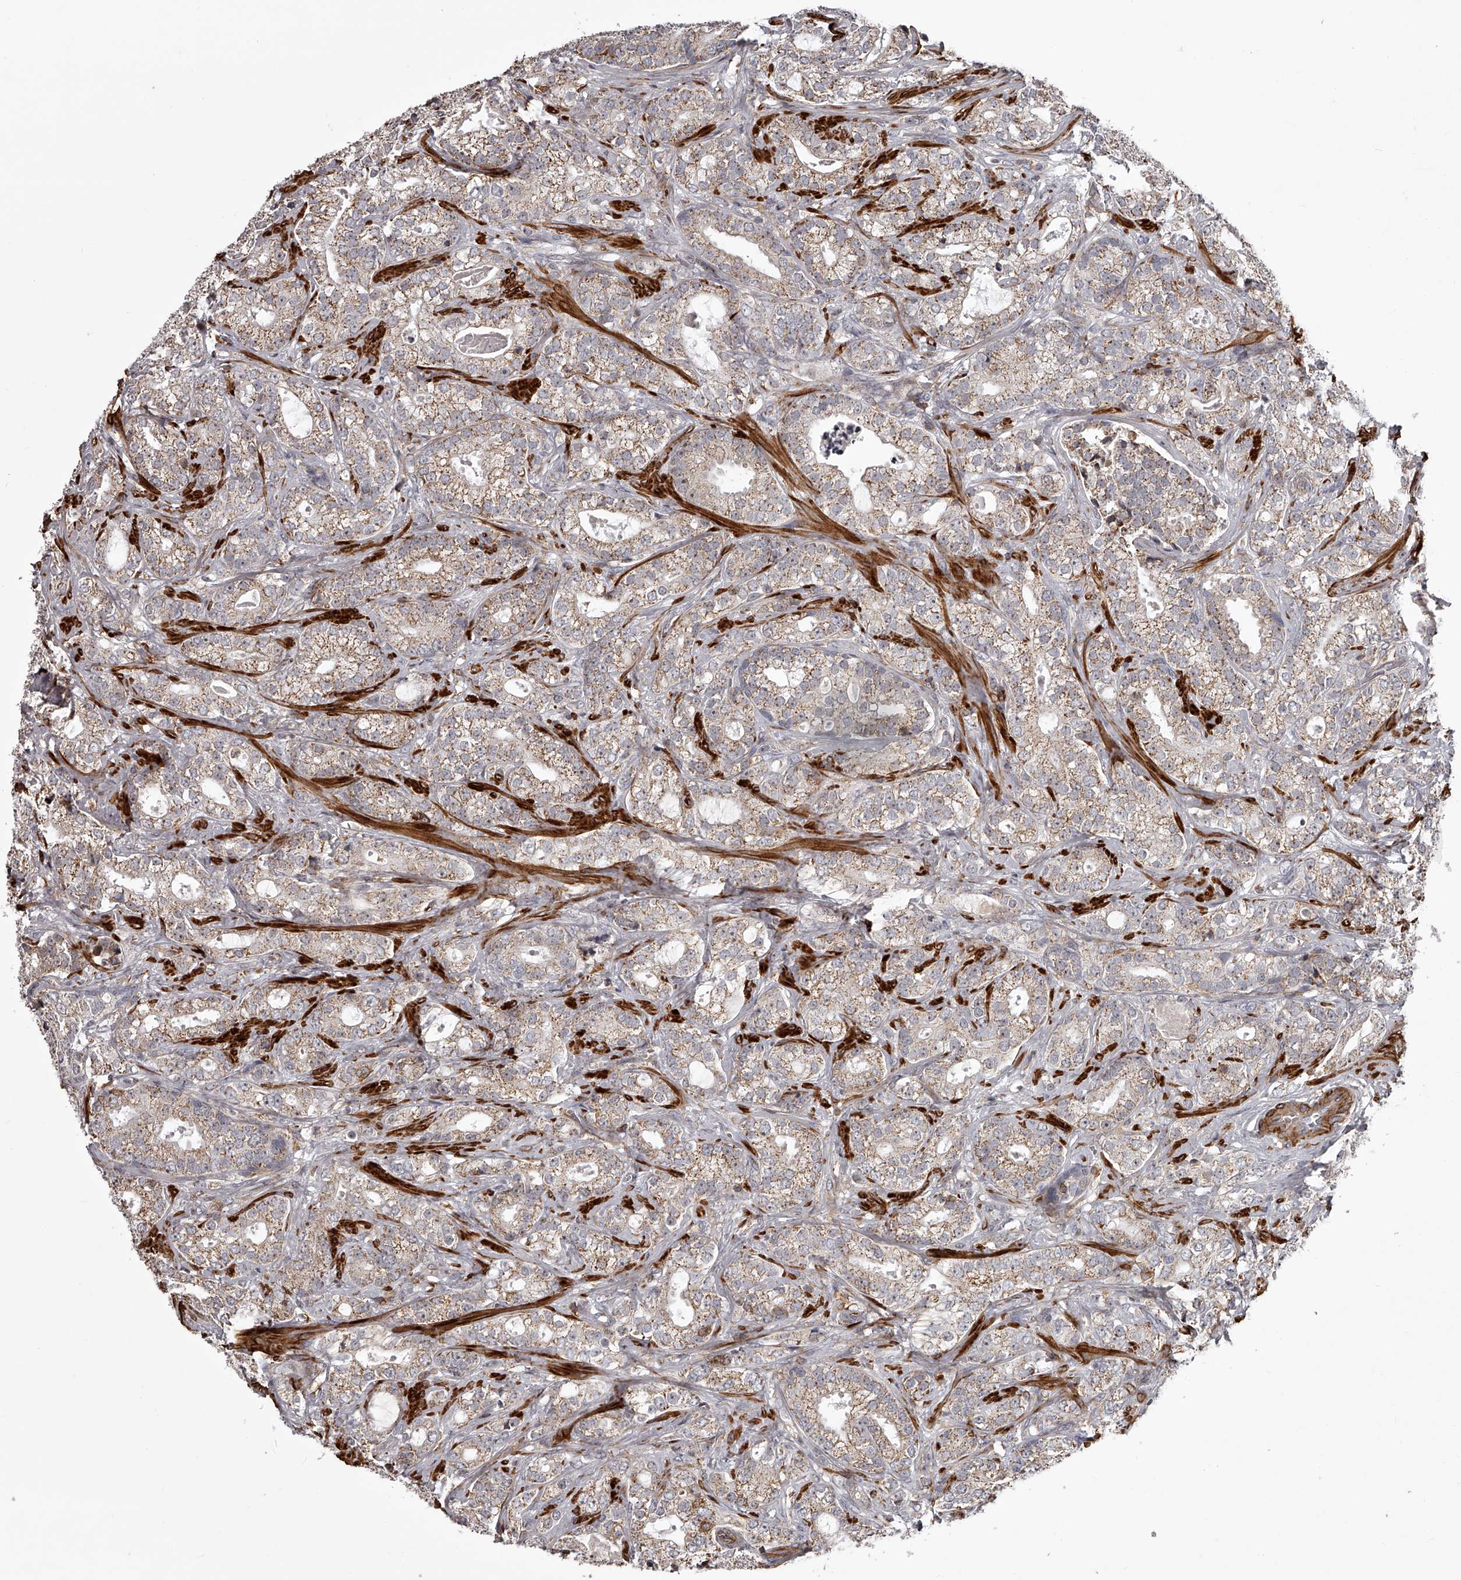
{"staining": {"intensity": "weak", "quantity": "25%-75%", "location": "cytoplasmic/membranous"}, "tissue": "prostate cancer", "cell_type": "Tumor cells", "image_type": "cancer", "snomed": [{"axis": "morphology", "description": "Adenocarcinoma, High grade"}, {"axis": "topography", "description": "Prostate and seminal vesicle, NOS"}], "caption": "Immunohistochemical staining of human prostate high-grade adenocarcinoma exhibits low levels of weak cytoplasmic/membranous protein positivity in about 25%-75% of tumor cells.", "gene": "RRP36", "patient": {"sex": "male", "age": 67}}